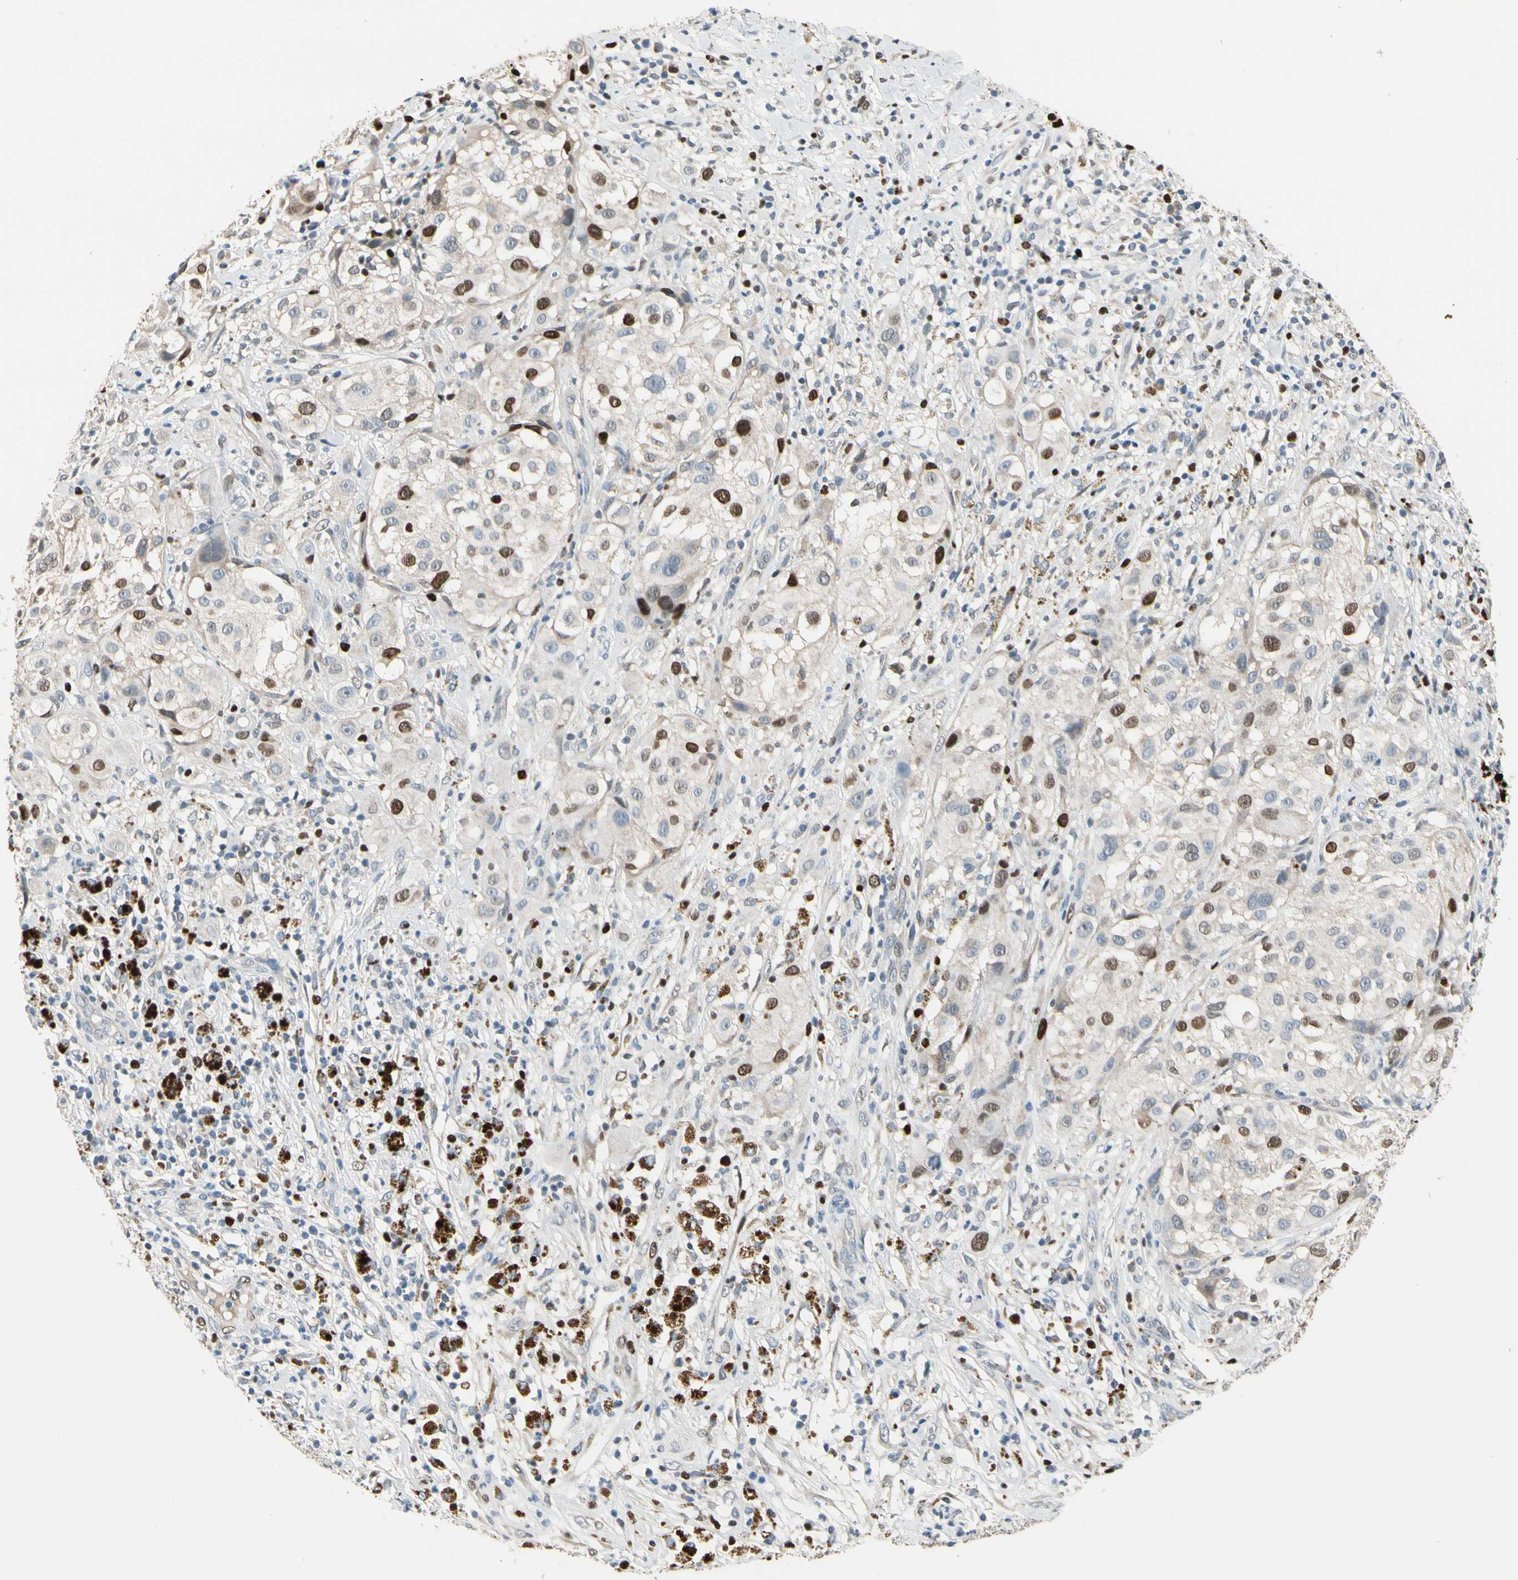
{"staining": {"intensity": "moderate", "quantity": "<25%", "location": "nuclear"}, "tissue": "melanoma", "cell_type": "Tumor cells", "image_type": "cancer", "snomed": [{"axis": "morphology", "description": "Necrosis, NOS"}, {"axis": "morphology", "description": "Malignant melanoma, NOS"}, {"axis": "topography", "description": "Skin"}], "caption": "DAB (3,3'-diaminobenzidine) immunohistochemical staining of human malignant melanoma reveals moderate nuclear protein staining in about <25% of tumor cells. Using DAB (brown) and hematoxylin (blue) stains, captured at high magnification using brightfield microscopy.", "gene": "ZKSCAN4", "patient": {"sex": "female", "age": 87}}